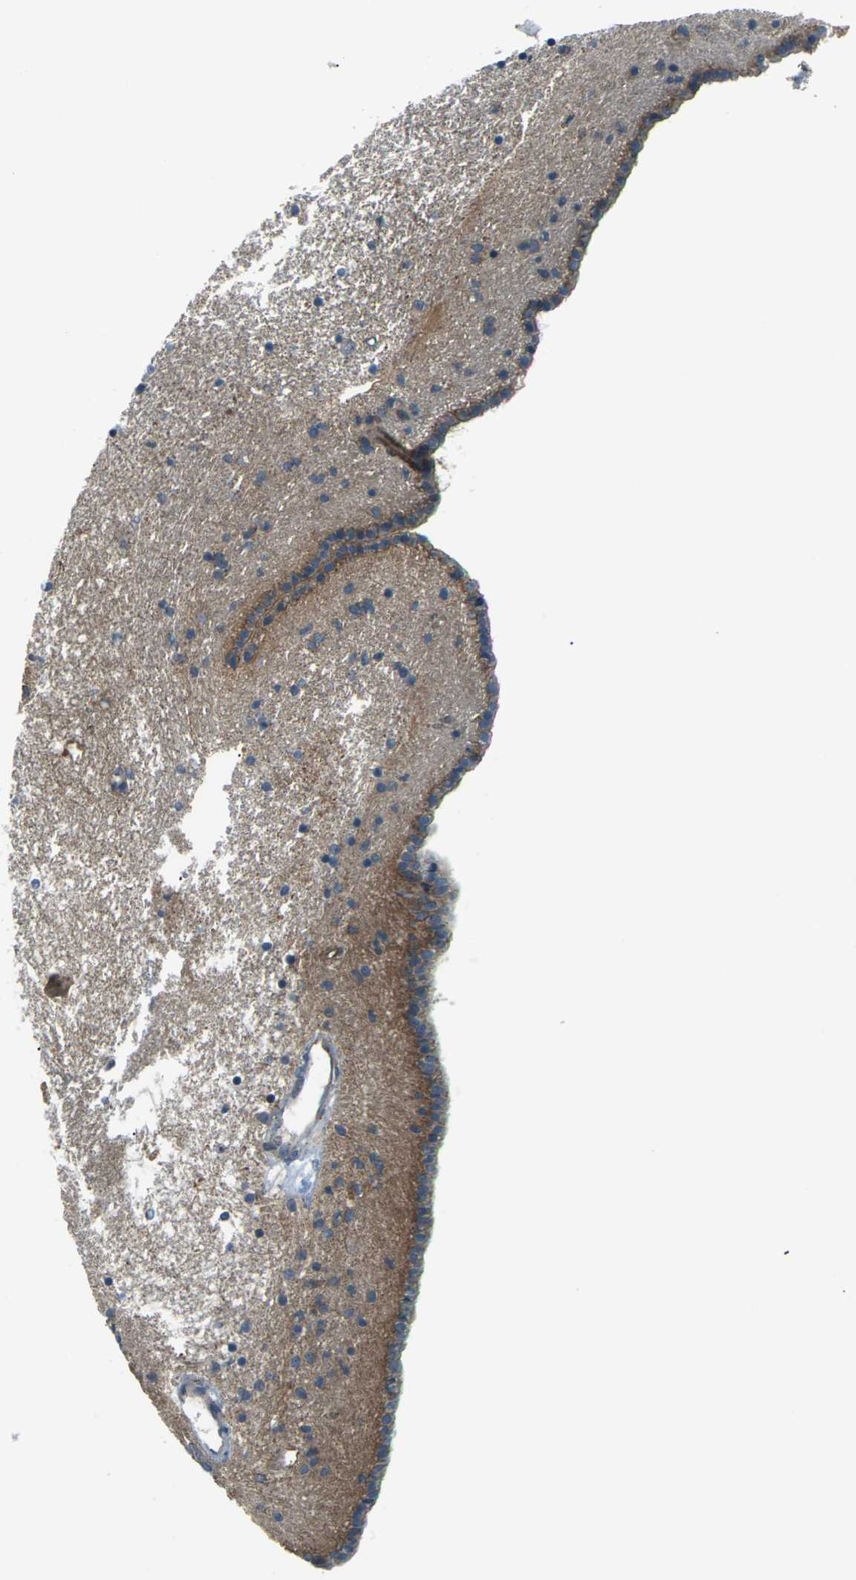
{"staining": {"intensity": "moderate", "quantity": "<25%", "location": "cytoplasmic/membranous"}, "tissue": "caudate", "cell_type": "Glial cells", "image_type": "normal", "snomed": [{"axis": "morphology", "description": "Normal tissue, NOS"}, {"axis": "topography", "description": "Lateral ventricle wall"}], "caption": "Protein expression analysis of normal caudate reveals moderate cytoplasmic/membranous staining in about <25% of glial cells. (Brightfield microscopy of DAB IHC at high magnification).", "gene": "SLC13A3", "patient": {"sex": "male", "age": 45}}